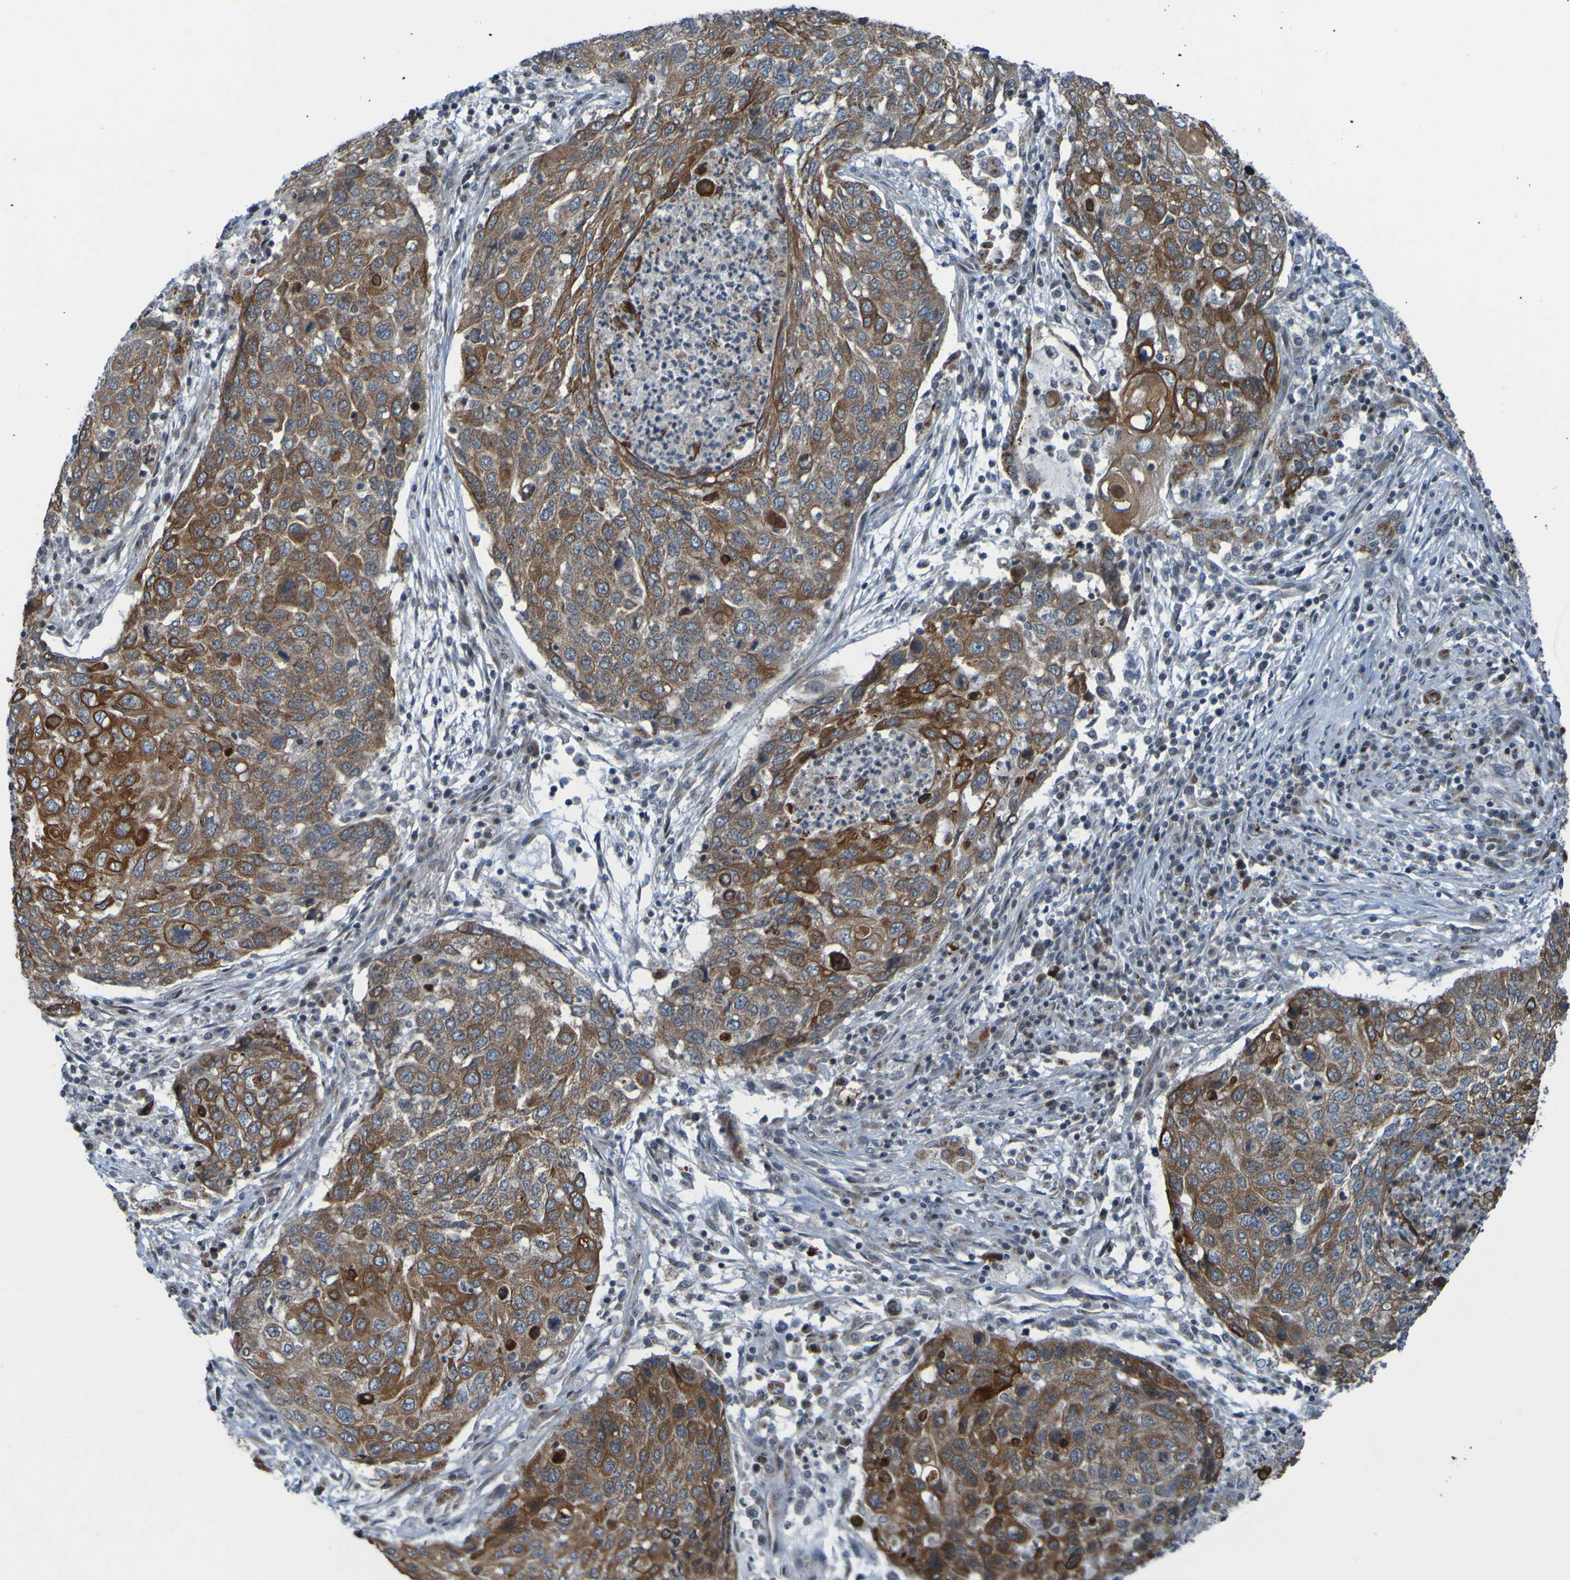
{"staining": {"intensity": "moderate", "quantity": ">75%", "location": "cytoplasmic/membranous"}, "tissue": "lung cancer", "cell_type": "Tumor cells", "image_type": "cancer", "snomed": [{"axis": "morphology", "description": "Squamous cell carcinoma, NOS"}, {"axis": "topography", "description": "Lung"}], "caption": "Immunohistochemistry (IHC) staining of squamous cell carcinoma (lung), which shows medium levels of moderate cytoplasmic/membranous positivity in approximately >75% of tumor cells indicating moderate cytoplasmic/membranous protein staining. The staining was performed using DAB (brown) for protein detection and nuclei were counterstained in hematoxylin (blue).", "gene": "UNG", "patient": {"sex": "female", "age": 63}}